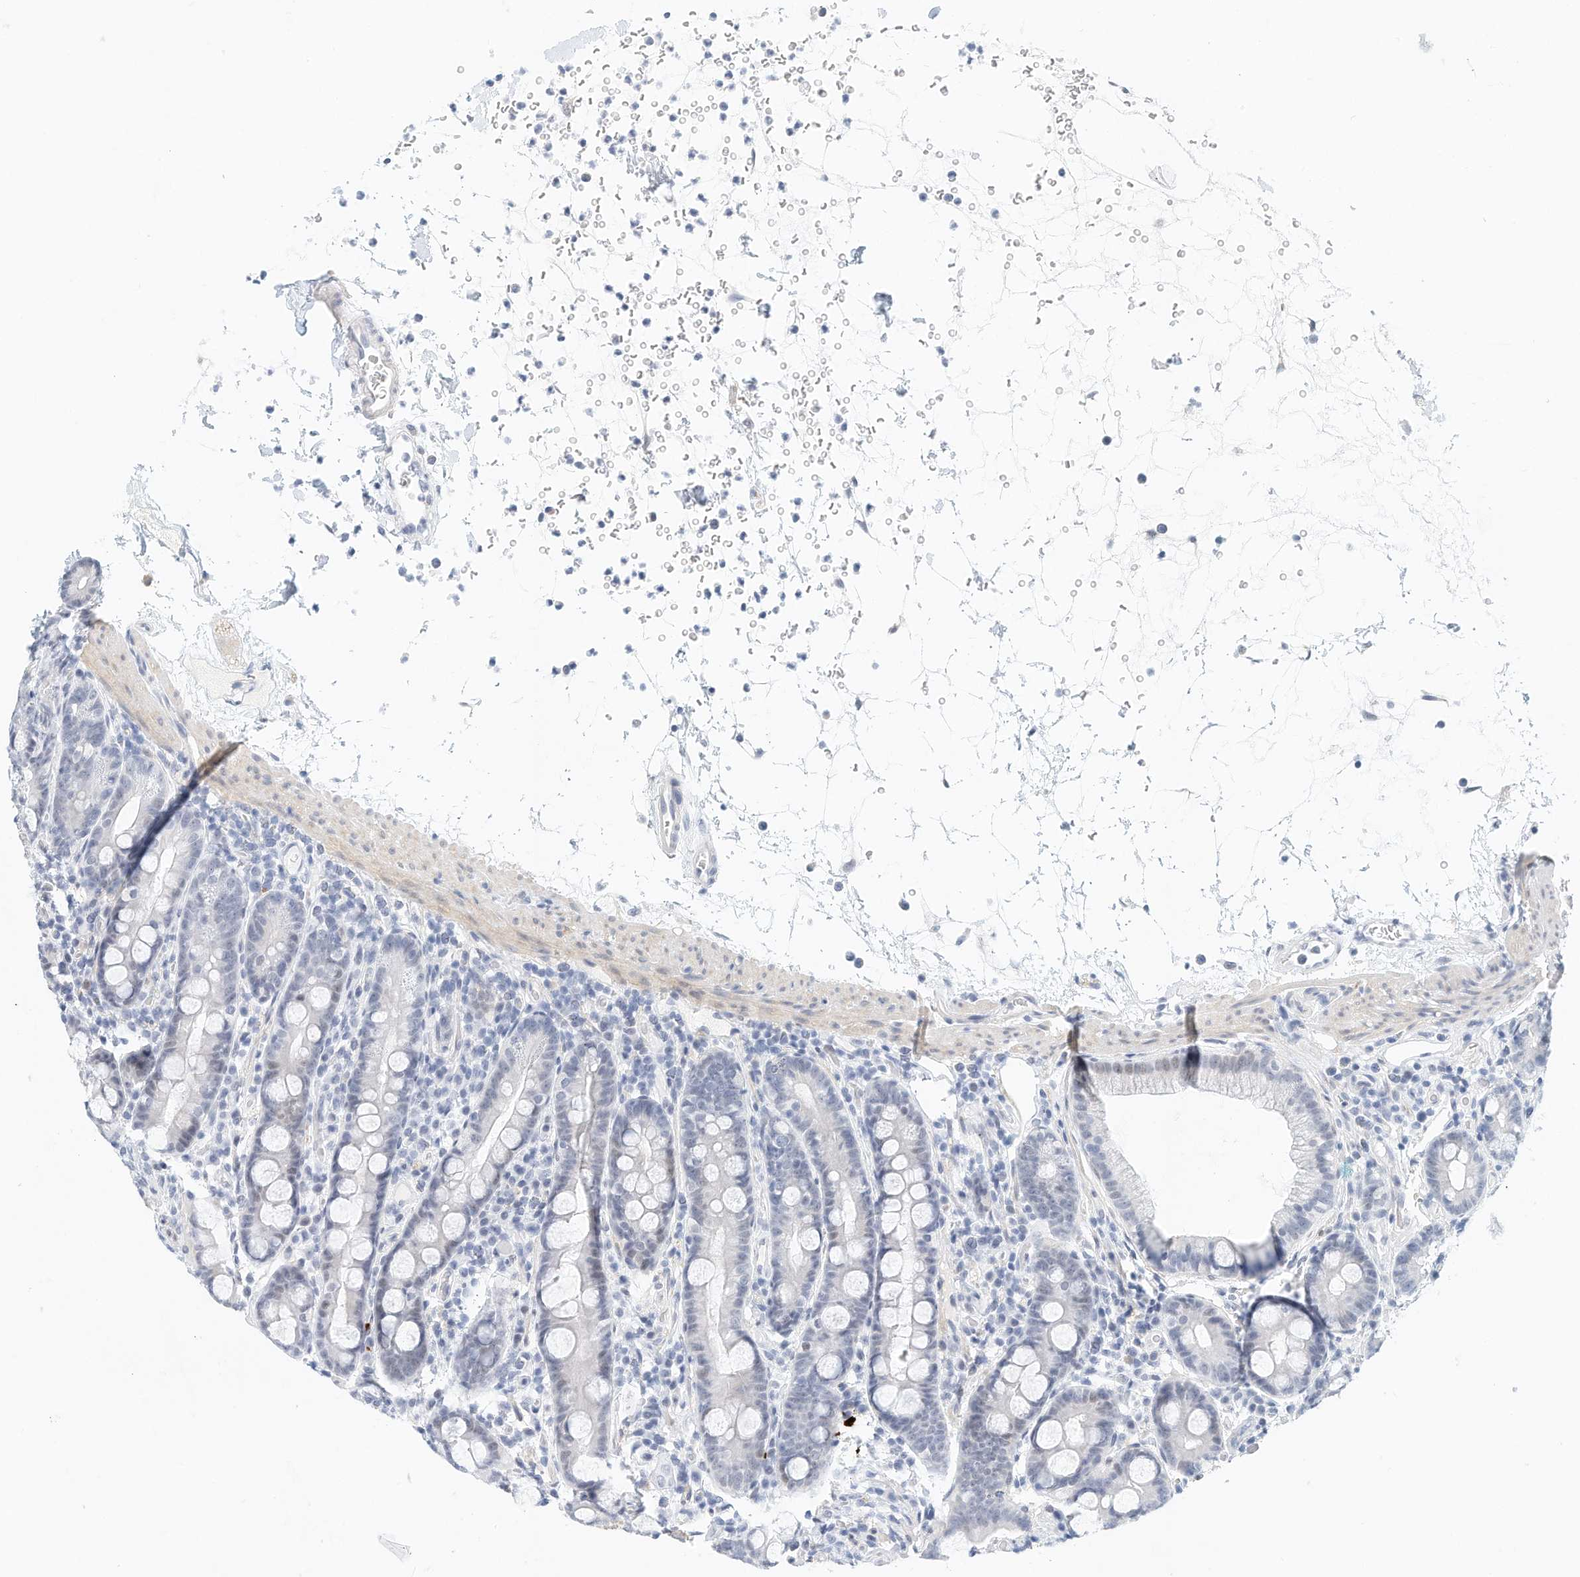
{"staining": {"intensity": "negative", "quantity": "none", "location": "none"}, "tissue": "duodenum", "cell_type": "Glandular cells", "image_type": "normal", "snomed": [{"axis": "morphology", "description": "Normal tissue, NOS"}, {"axis": "topography", "description": "Duodenum"}], "caption": "This is an immunohistochemistry histopathology image of unremarkable human duodenum. There is no expression in glandular cells.", "gene": "ARHGAP28", "patient": {"sex": "male", "age": 54}}